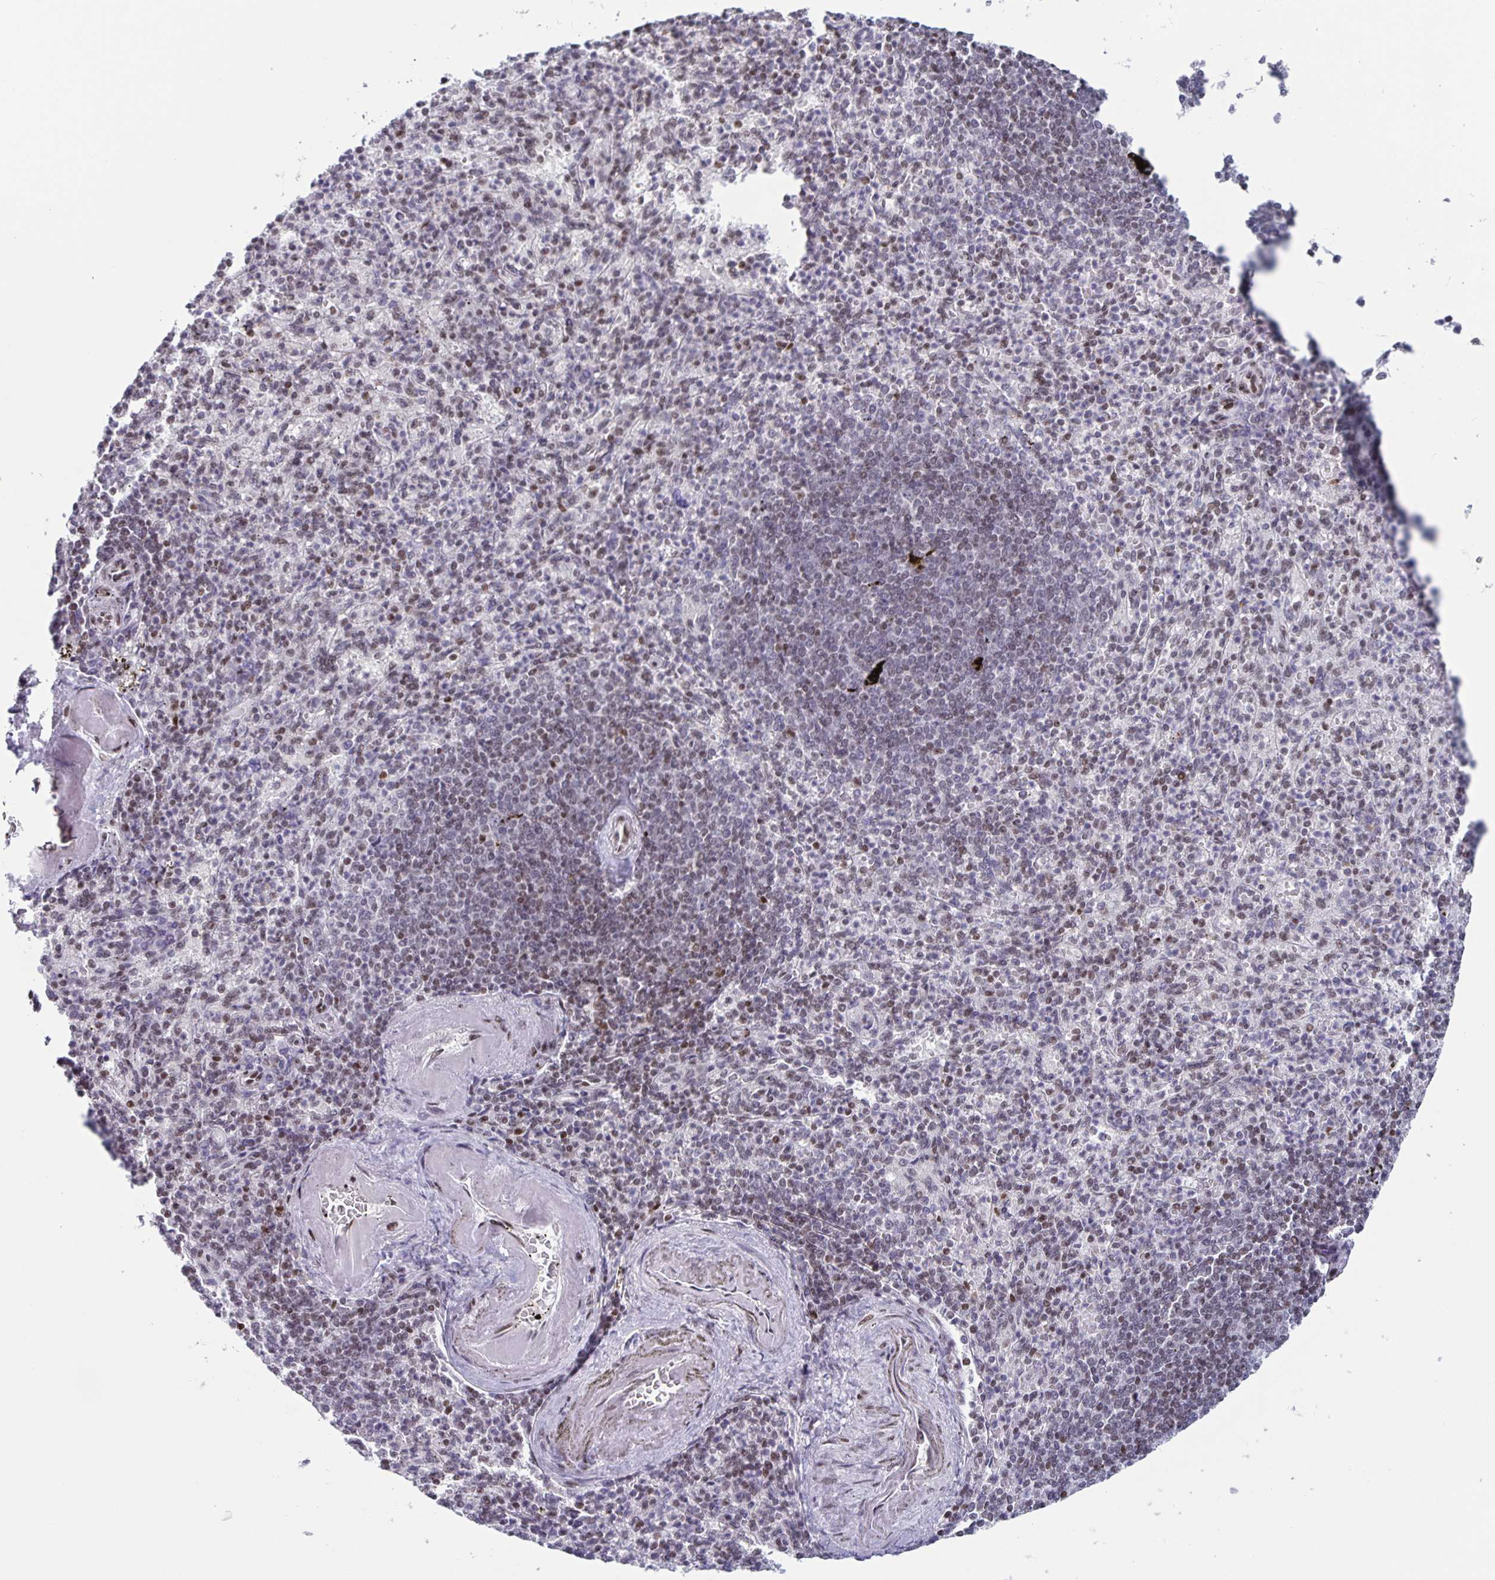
{"staining": {"intensity": "moderate", "quantity": "<25%", "location": "nuclear"}, "tissue": "spleen", "cell_type": "Cells in red pulp", "image_type": "normal", "snomed": [{"axis": "morphology", "description": "Normal tissue, NOS"}, {"axis": "topography", "description": "Spleen"}], "caption": "Protein expression analysis of unremarkable spleen displays moderate nuclear positivity in about <25% of cells in red pulp.", "gene": "JUND", "patient": {"sex": "female", "age": 74}}